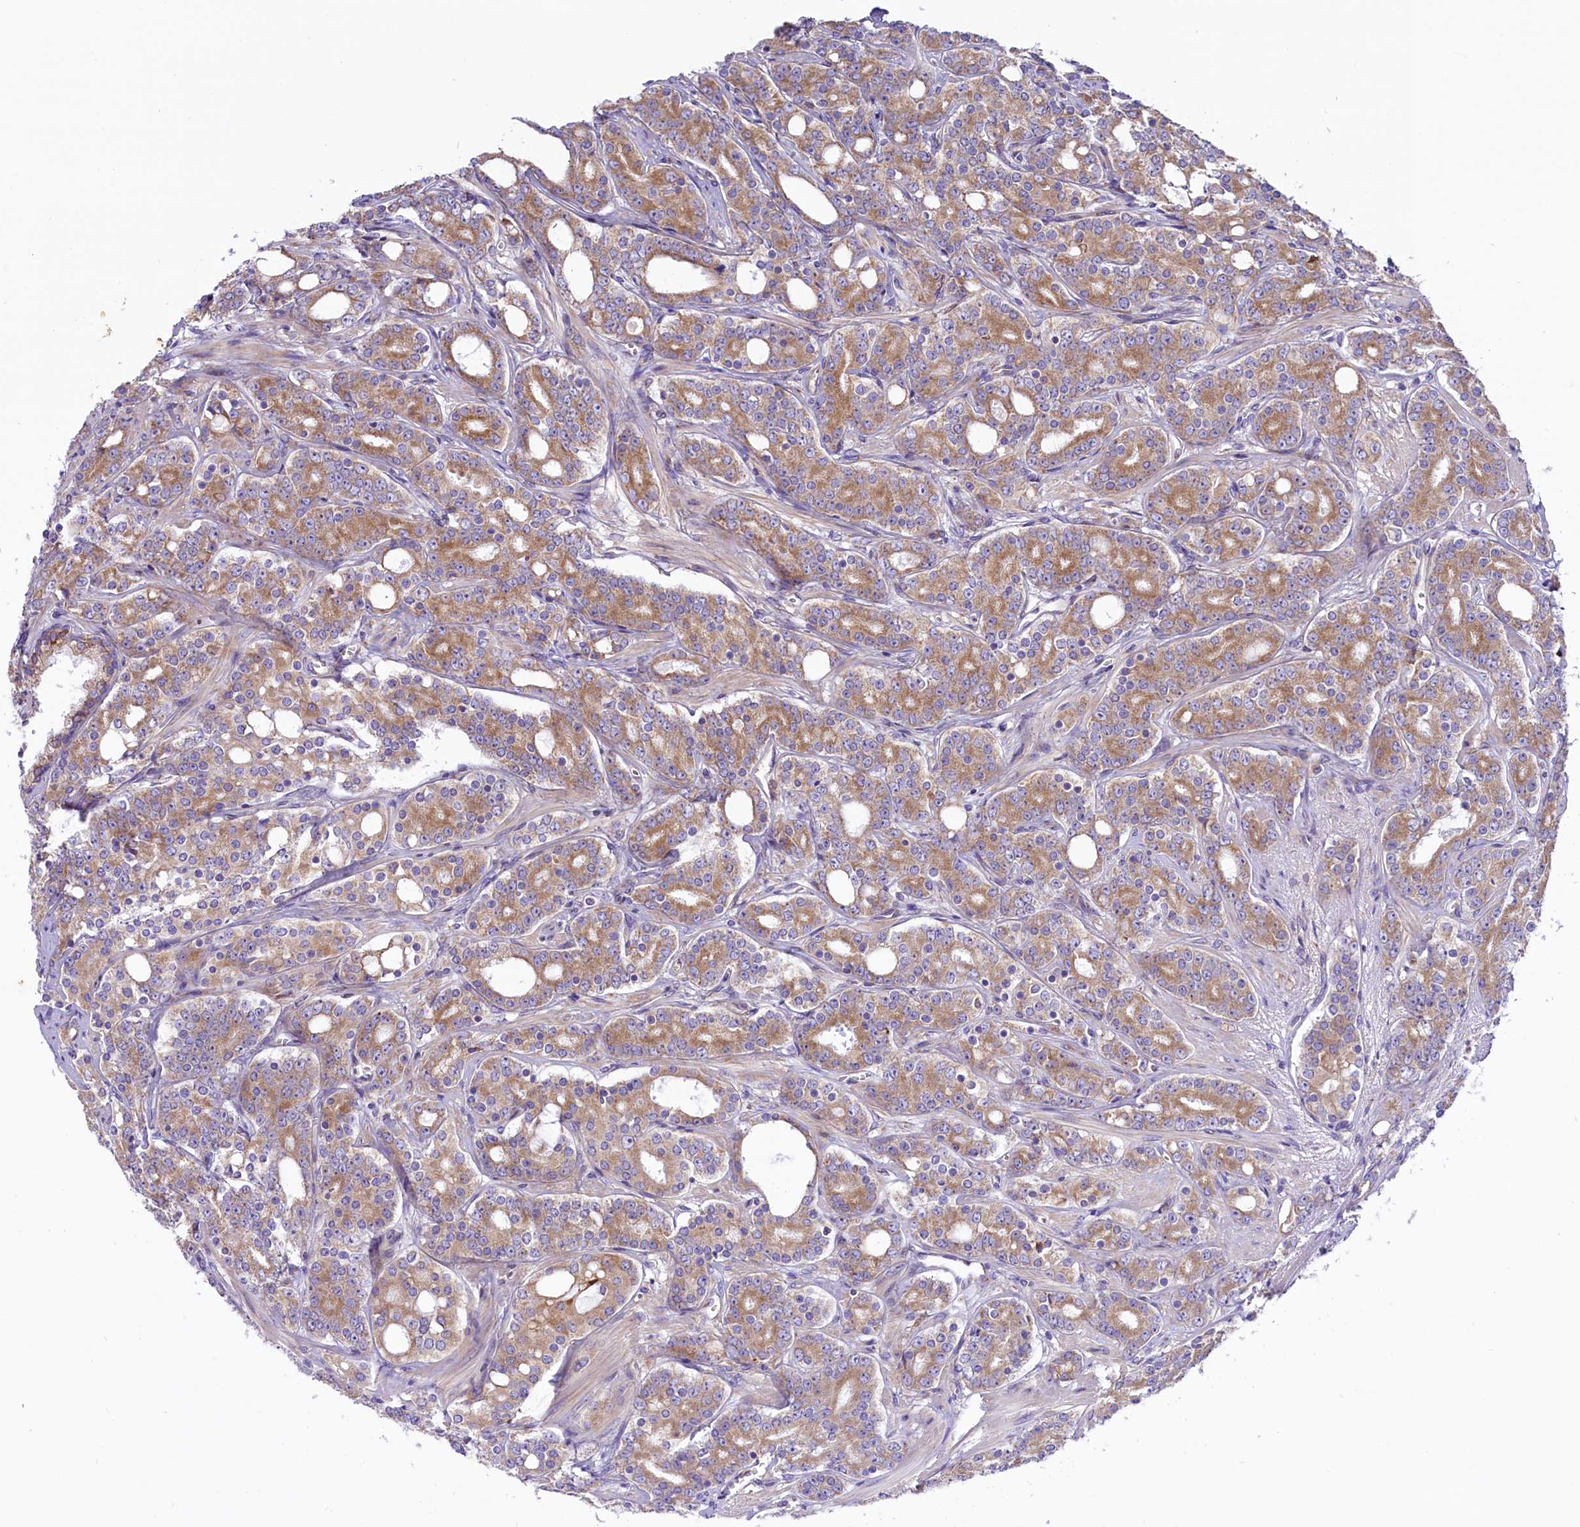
{"staining": {"intensity": "moderate", "quantity": ">75%", "location": "cytoplasmic/membranous"}, "tissue": "prostate cancer", "cell_type": "Tumor cells", "image_type": "cancer", "snomed": [{"axis": "morphology", "description": "Adenocarcinoma, High grade"}, {"axis": "topography", "description": "Prostate"}], "caption": "Immunohistochemical staining of human prostate cancer (adenocarcinoma (high-grade)) shows moderate cytoplasmic/membranous protein expression in approximately >75% of tumor cells. (Brightfield microscopy of DAB IHC at high magnification).", "gene": "PTPRU", "patient": {"sex": "male", "age": 62}}